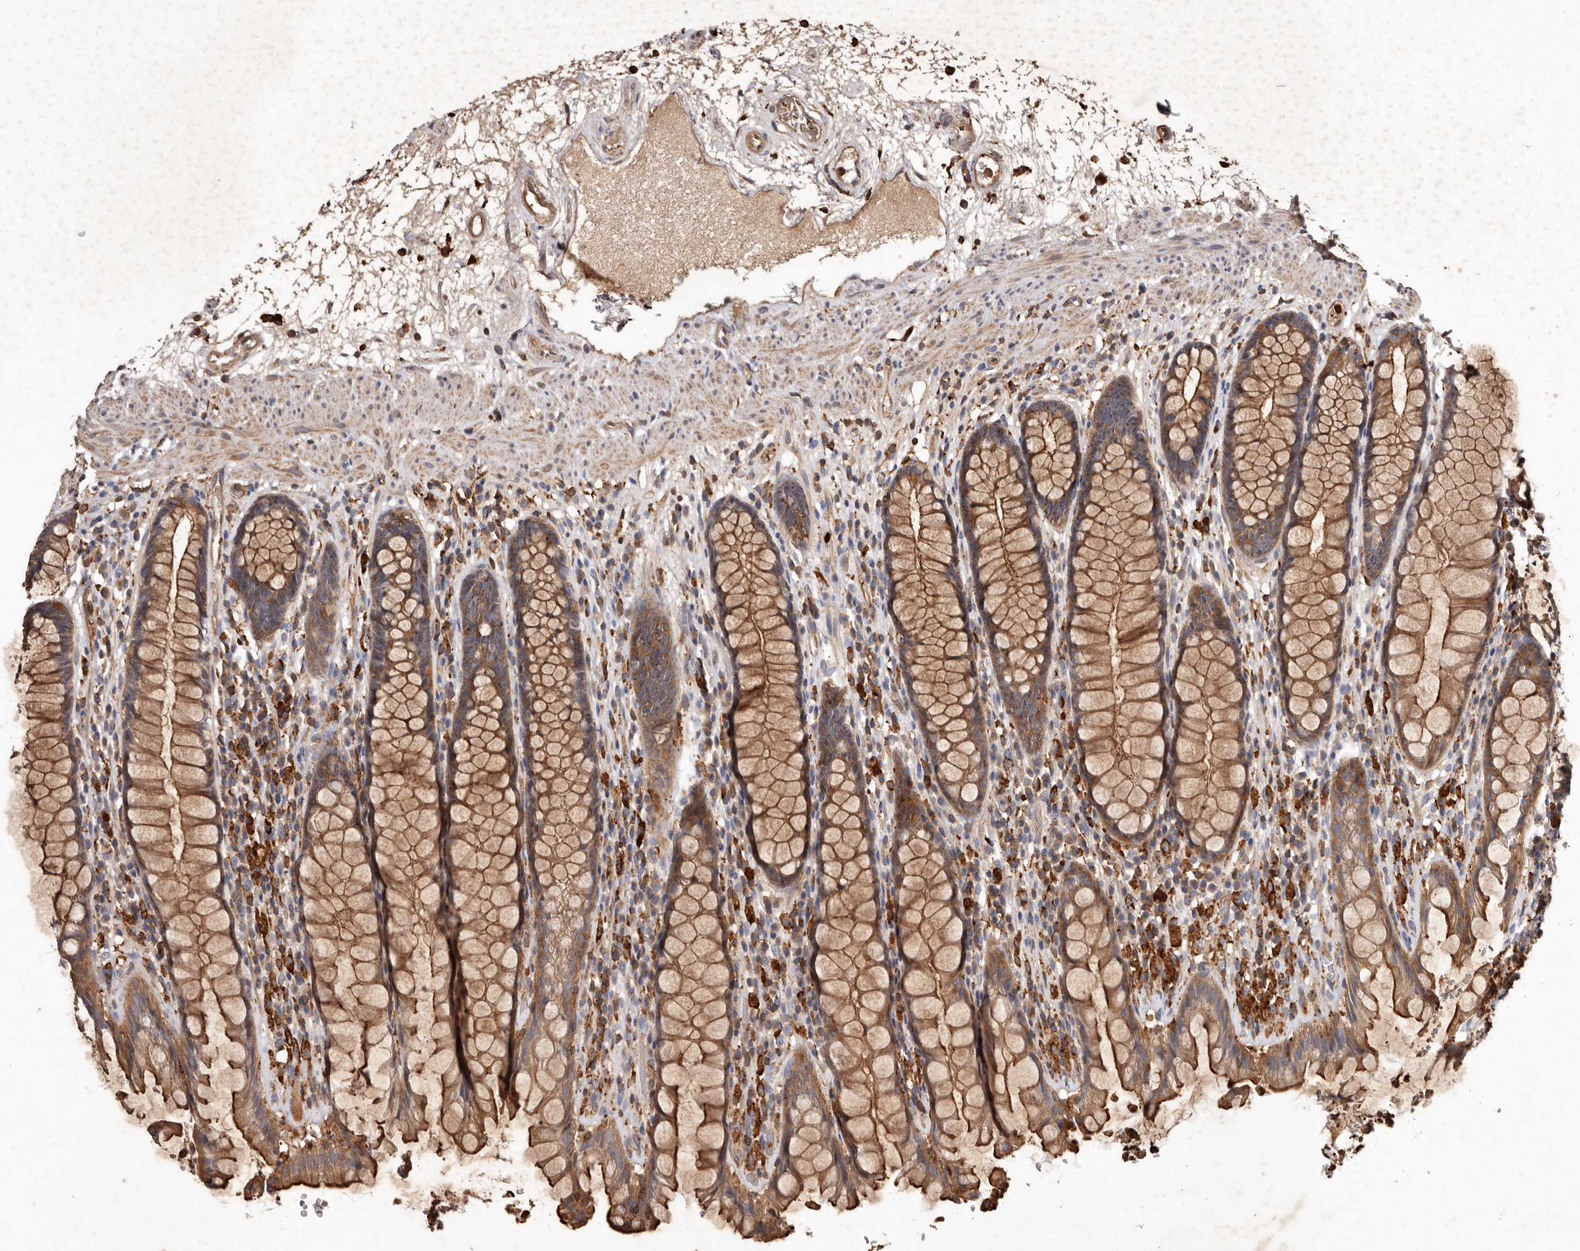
{"staining": {"intensity": "strong", "quantity": ">75%", "location": "cytoplasmic/membranous"}, "tissue": "rectum", "cell_type": "Glandular cells", "image_type": "normal", "snomed": [{"axis": "morphology", "description": "Normal tissue, NOS"}, {"axis": "topography", "description": "Rectum"}], "caption": "An immunohistochemistry micrograph of normal tissue is shown. Protein staining in brown highlights strong cytoplasmic/membranous positivity in rectum within glandular cells. The protein is stained brown, and the nuclei are stained in blue (DAB IHC with brightfield microscopy, high magnification).", "gene": "COQ8B", "patient": {"sex": "male", "age": 64}}